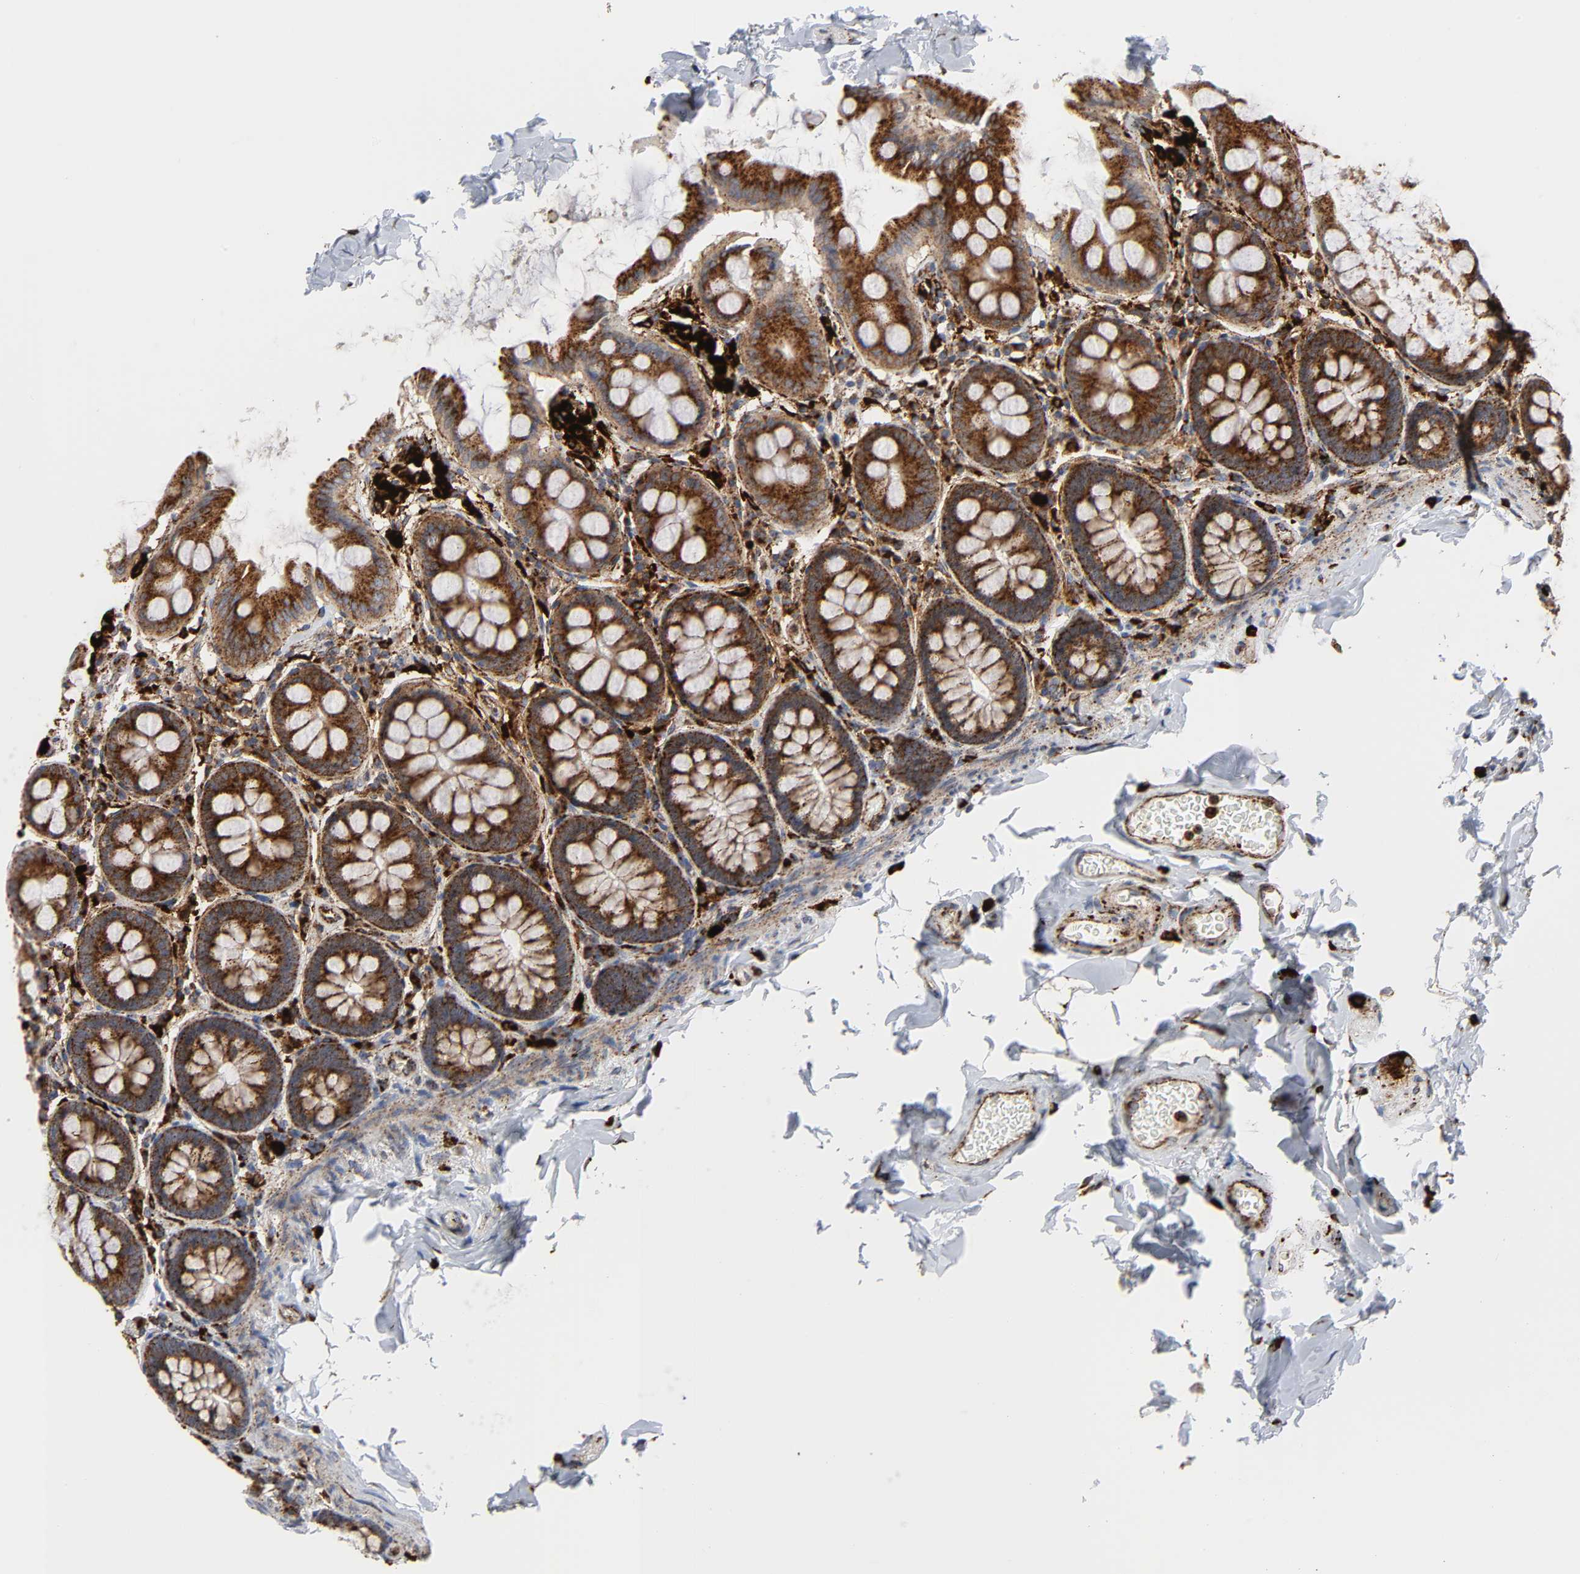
{"staining": {"intensity": "moderate", "quantity": ">75%", "location": "cytoplasmic/membranous"}, "tissue": "colon", "cell_type": "Endothelial cells", "image_type": "normal", "snomed": [{"axis": "morphology", "description": "Normal tissue, NOS"}, {"axis": "topography", "description": "Colon"}], "caption": "An image showing moderate cytoplasmic/membranous expression in approximately >75% of endothelial cells in benign colon, as visualized by brown immunohistochemical staining.", "gene": "PSAP", "patient": {"sex": "female", "age": 61}}